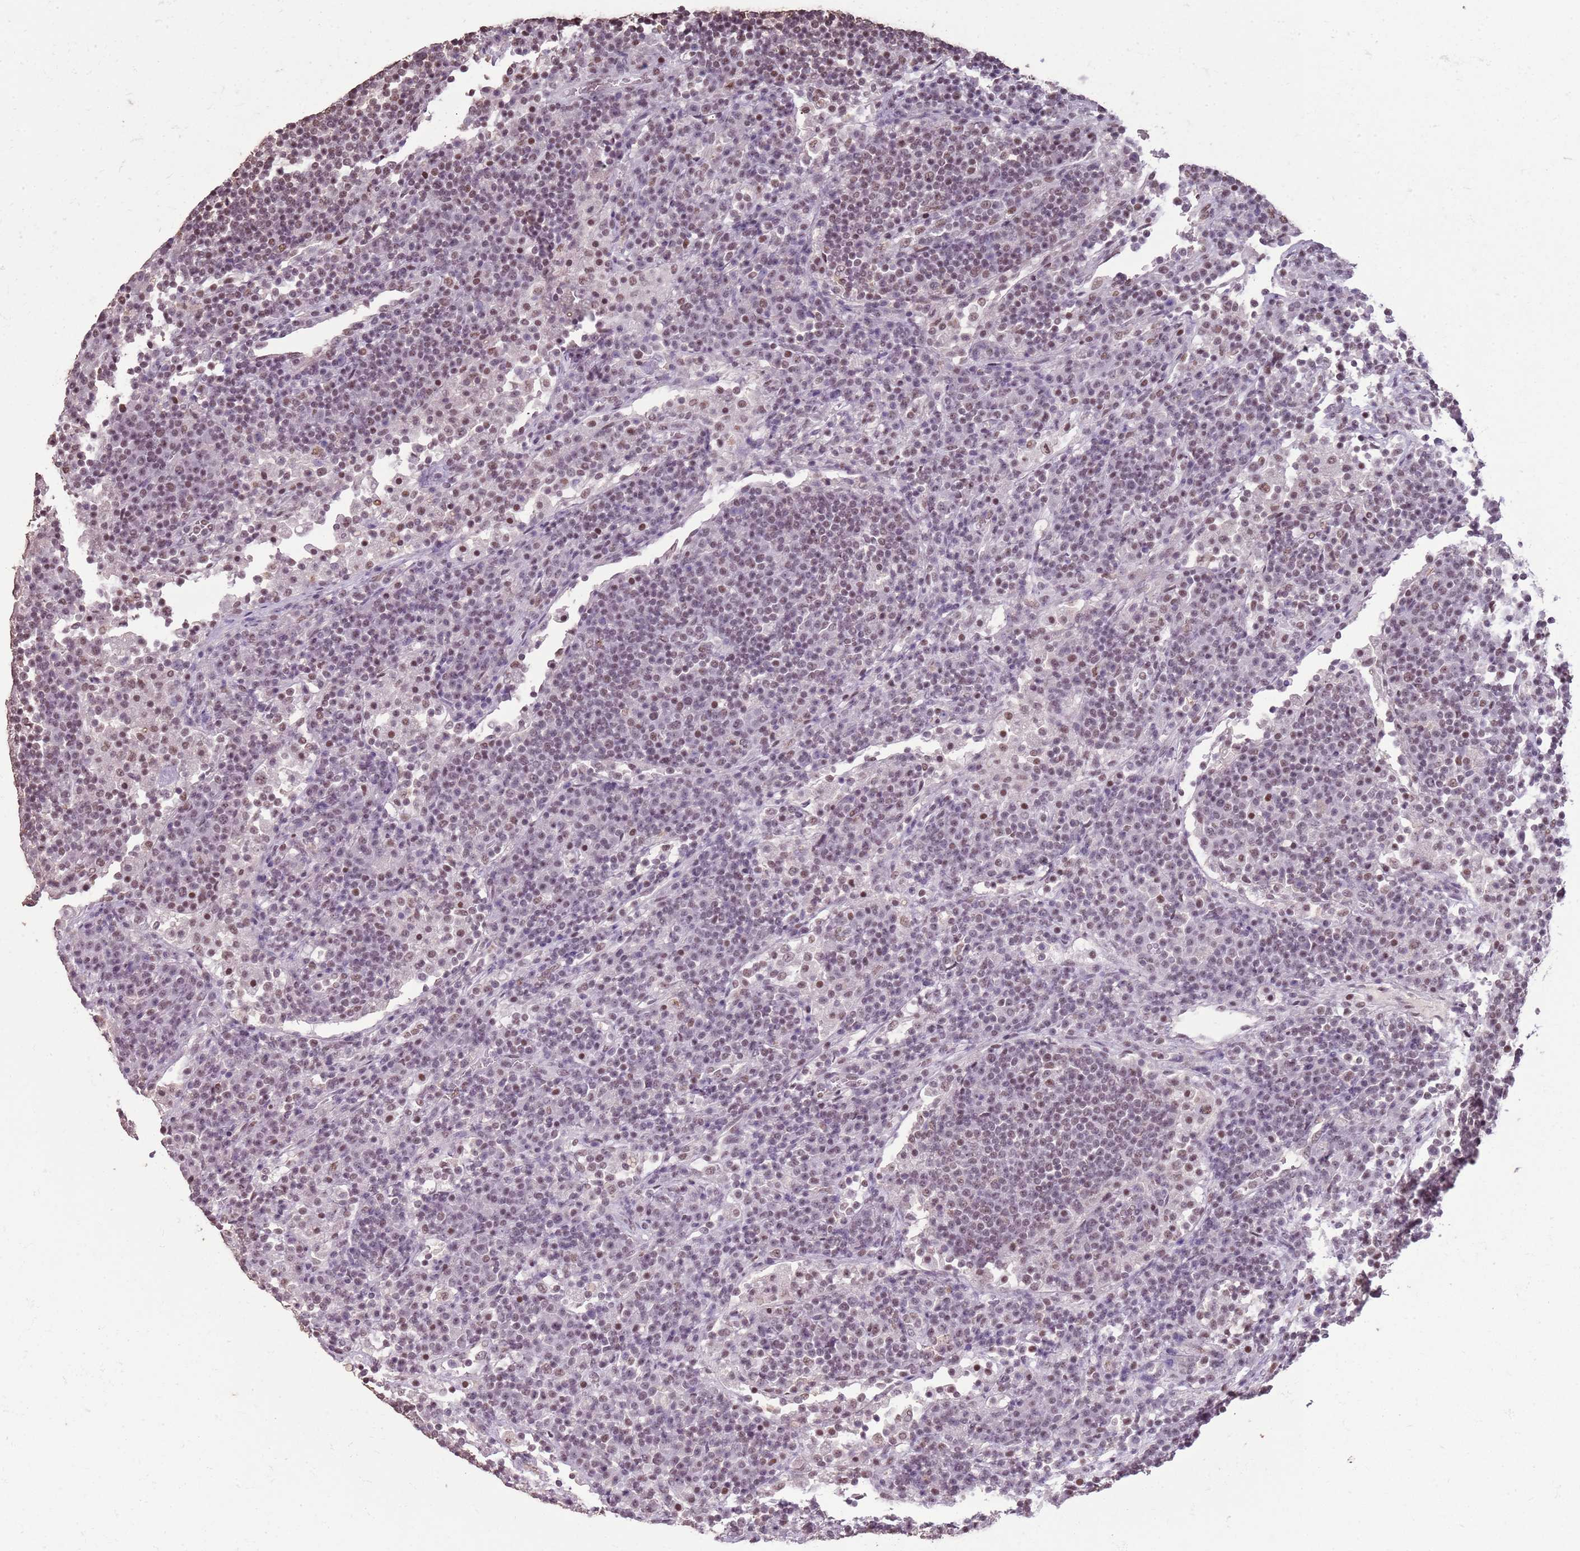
{"staining": {"intensity": "weak", "quantity": "25%-75%", "location": "nuclear"}, "tissue": "lymph node", "cell_type": "Germinal center cells", "image_type": "normal", "snomed": [{"axis": "morphology", "description": "Normal tissue, NOS"}, {"axis": "topography", "description": "Lymph node"}], "caption": "DAB (3,3'-diaminobenzidine) immunohistochemical staining of benign human lymph node shows weak nuclear protein expression in approximately 25%-75% of germinal center cells. (Brightfield microscopy of DAB IHC at high magnification).", "gene": "ARL14EP", "patient": {"sex": "female", "age": 53}}